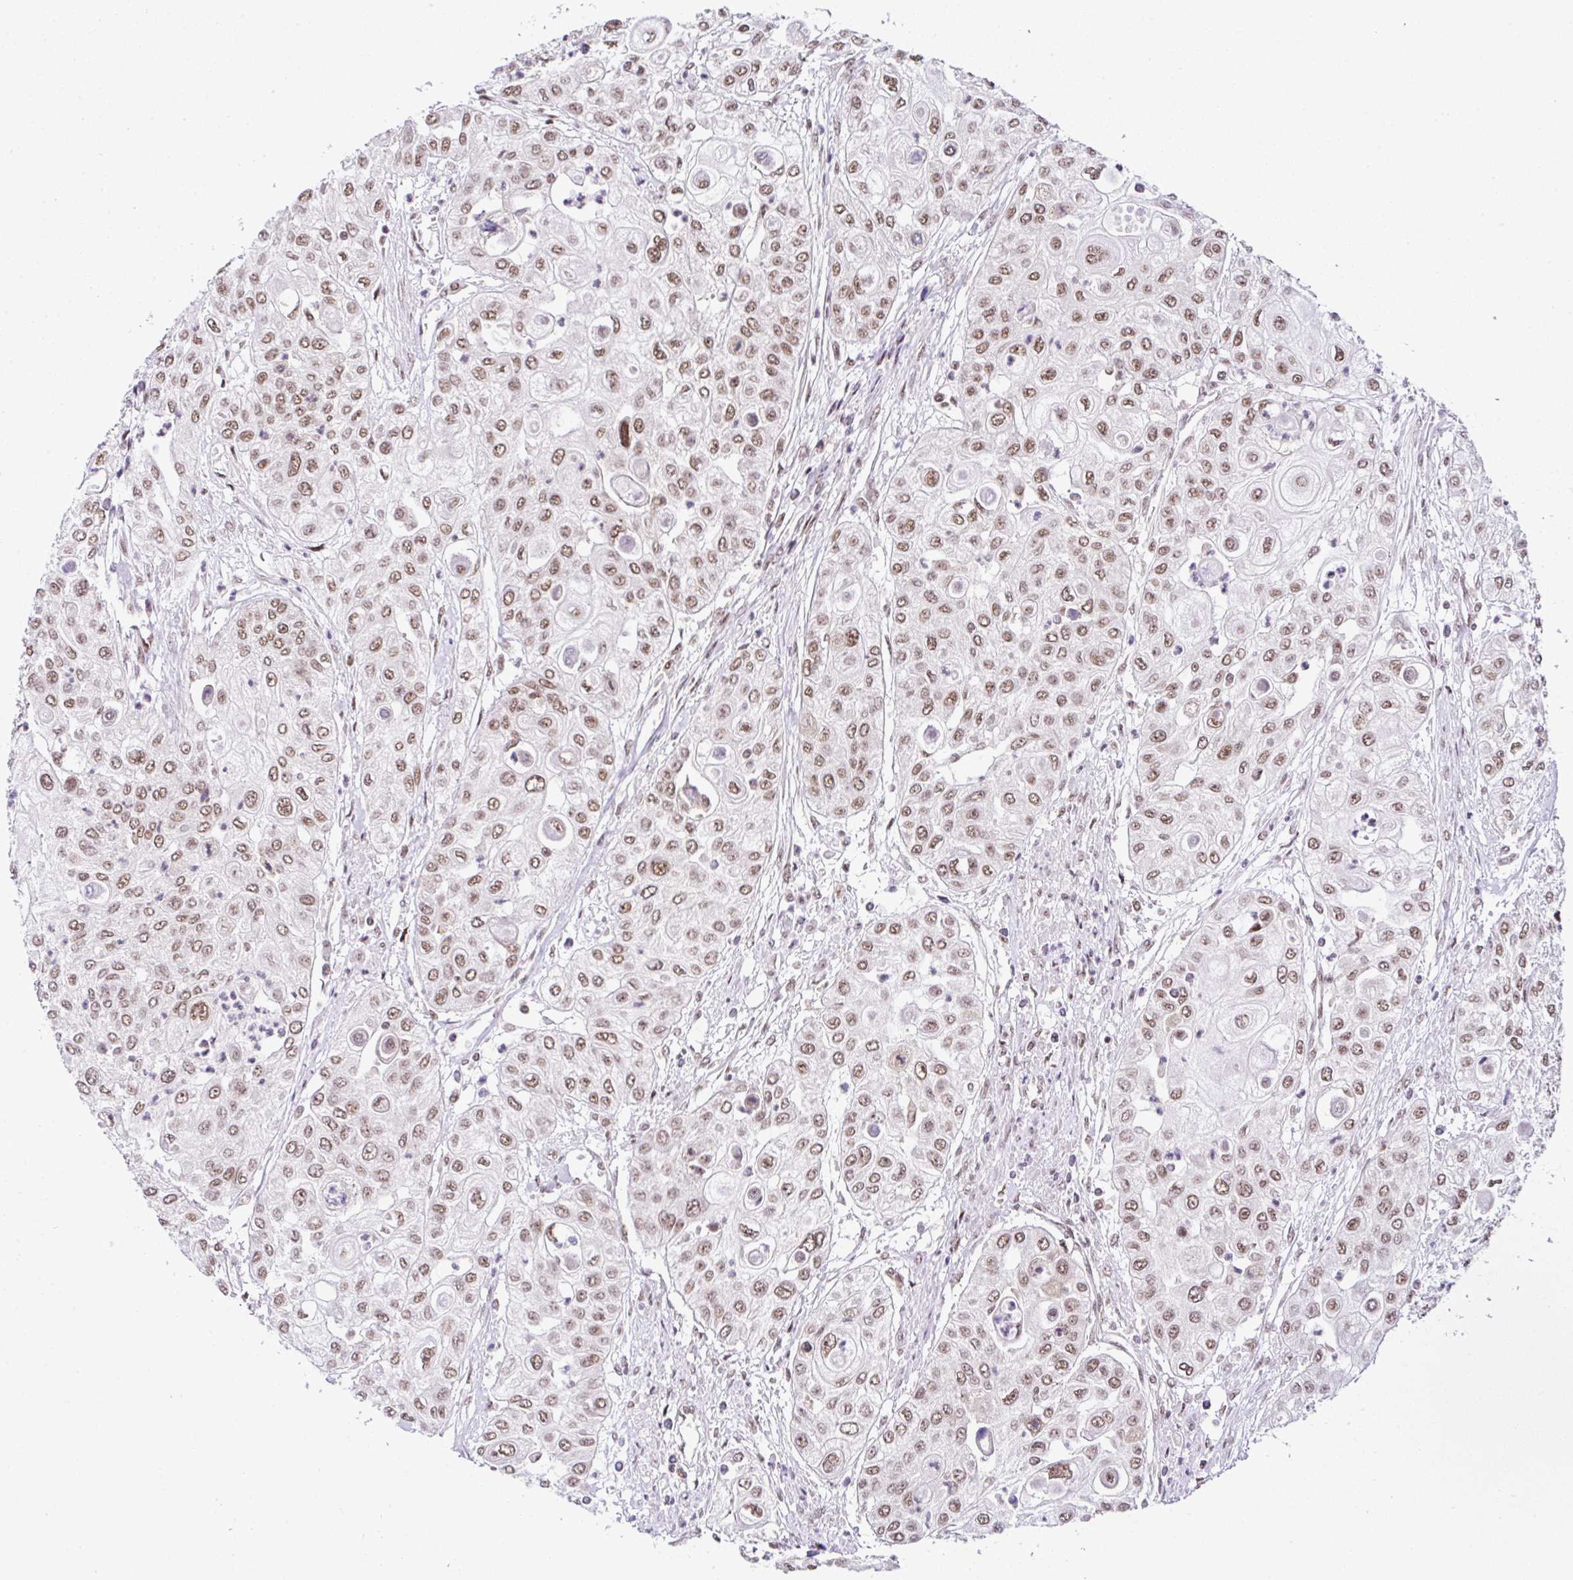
{"staining": {"intensity": "moderate", "quantity": ">75%", "location": "nuclear"}, "tissue": "urothelial cancer", "cell_type": "Tumor cells", "image_type": "cancer", "snomed": [{"axis": "morphology", "description": "Urothelial carcinoma, High grade"}, {"axis": "topography", "description": "Urinary bladder"}], "caption": "High-magnification brightfield microscopy of urothelial cancer stained with DAB (brown) and counterstained with hematoxylin (blue). tumor cells exhibit moderate nuclear staining is present in approximately>75% of cells.", "gene": "PTPN2", "patient": {"sex": "female", "age": 79}}